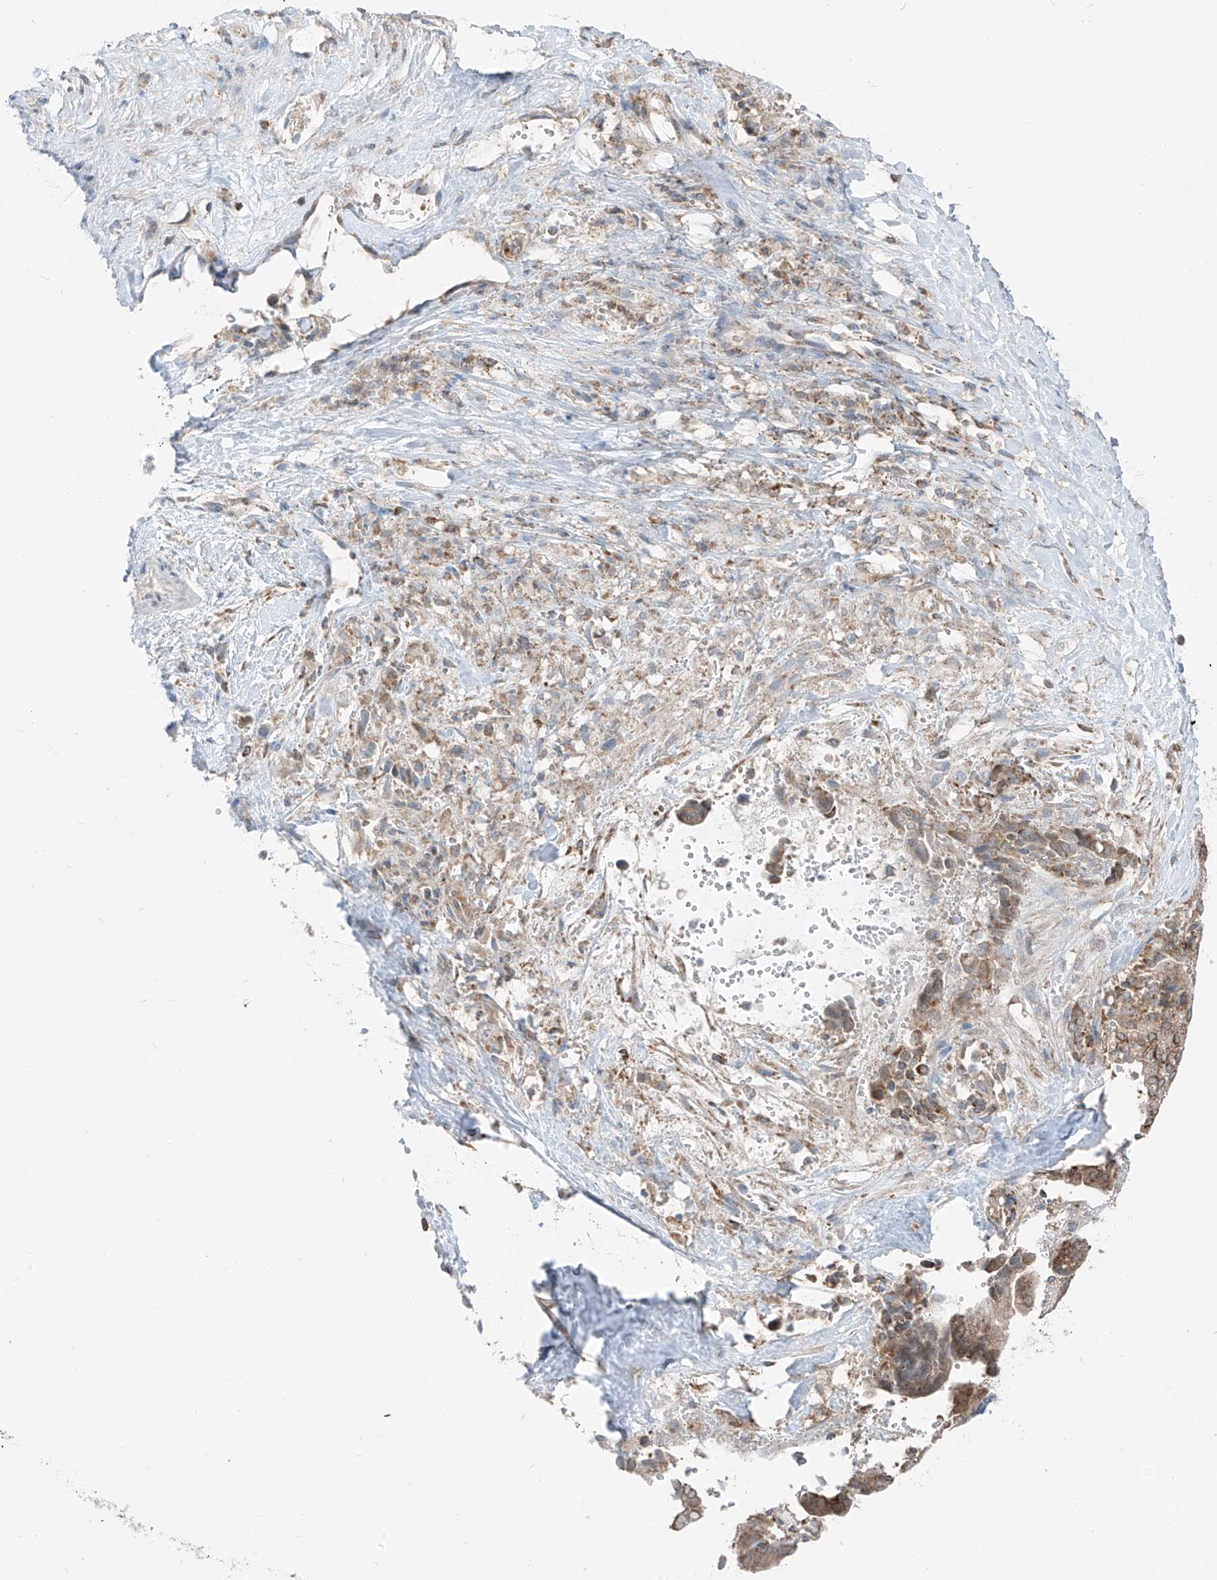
{"staining": {"intensity": "weak", "quantity": ">75%", "location": "cytoplasmic/membranous"}, "tissue": "liver cancer", "cell_type": "Tumor cells", "image_type": "cancer", "snomed": [{"axis": "morphology", "description": "Cholangiocarcinoma"}, {"axis": "topography", "description": "Liver"}], "caption": "This is a photomicrograph of immunohistochemistry staining of cholangiocarcinoma (liver), which shows weak staining in the cytoplasmic/membranous of tumor cells.", "gene": "ETHE1", "patient": {"sex": "female", "age": 75}}